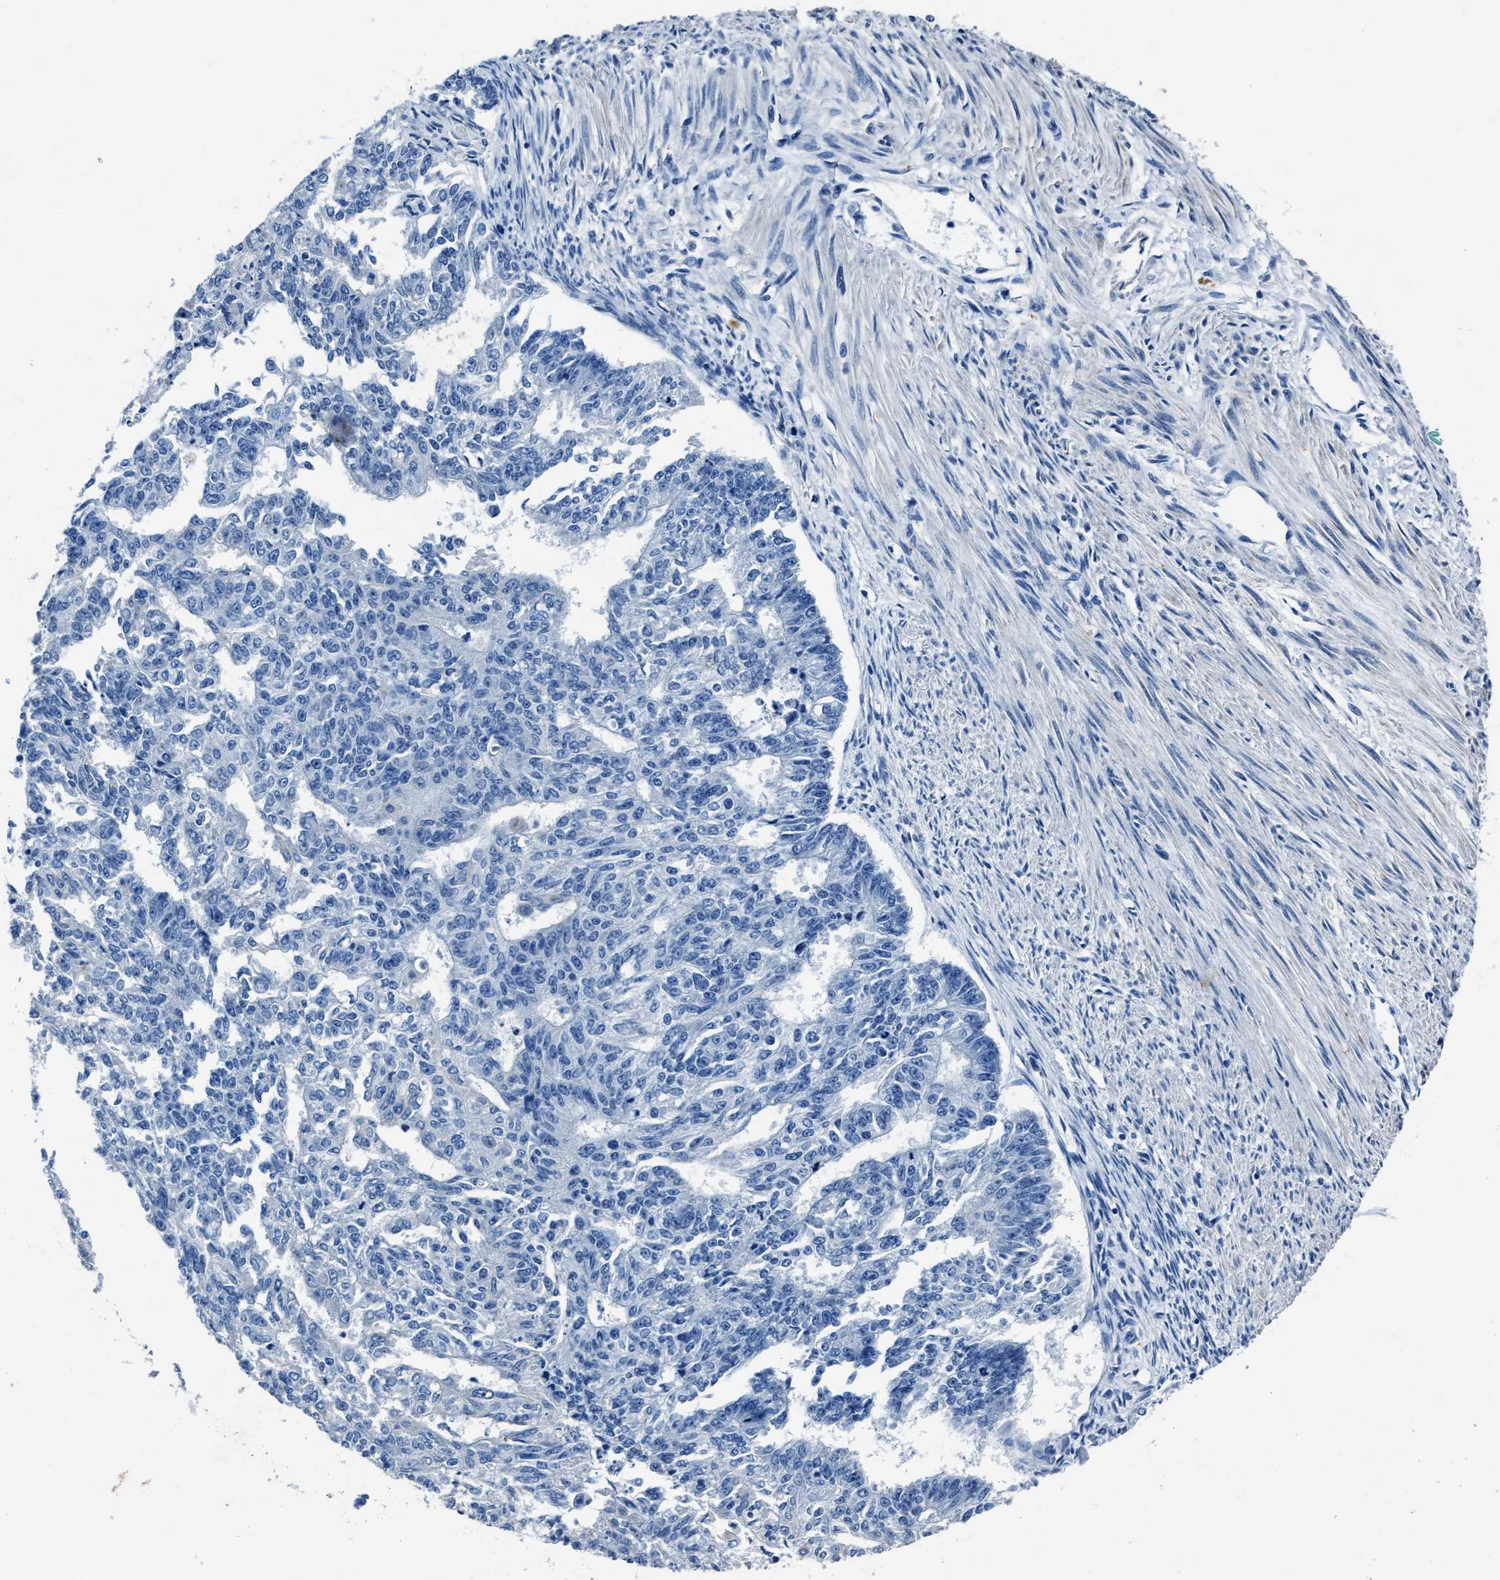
{"staining": {"intensity": "negative", "quantity": "none", "location": "none"}, "tissue": "endometrial cancer", "cell_type": "Tumor cells", "image_type": "cancer", "snomed": [{"axis": "morphology", "description": "Adenocarcinoma, NOS"}, {"axis": "topography", "description": "Endometrium"}], "caption": "This is a micrograph of immunohistochemistry staining of adenocarcinoma (endometrial), which shows no staining in tumor cells.", "gene": "NACAD", "patient": {"sex": "female", "age": 32}}